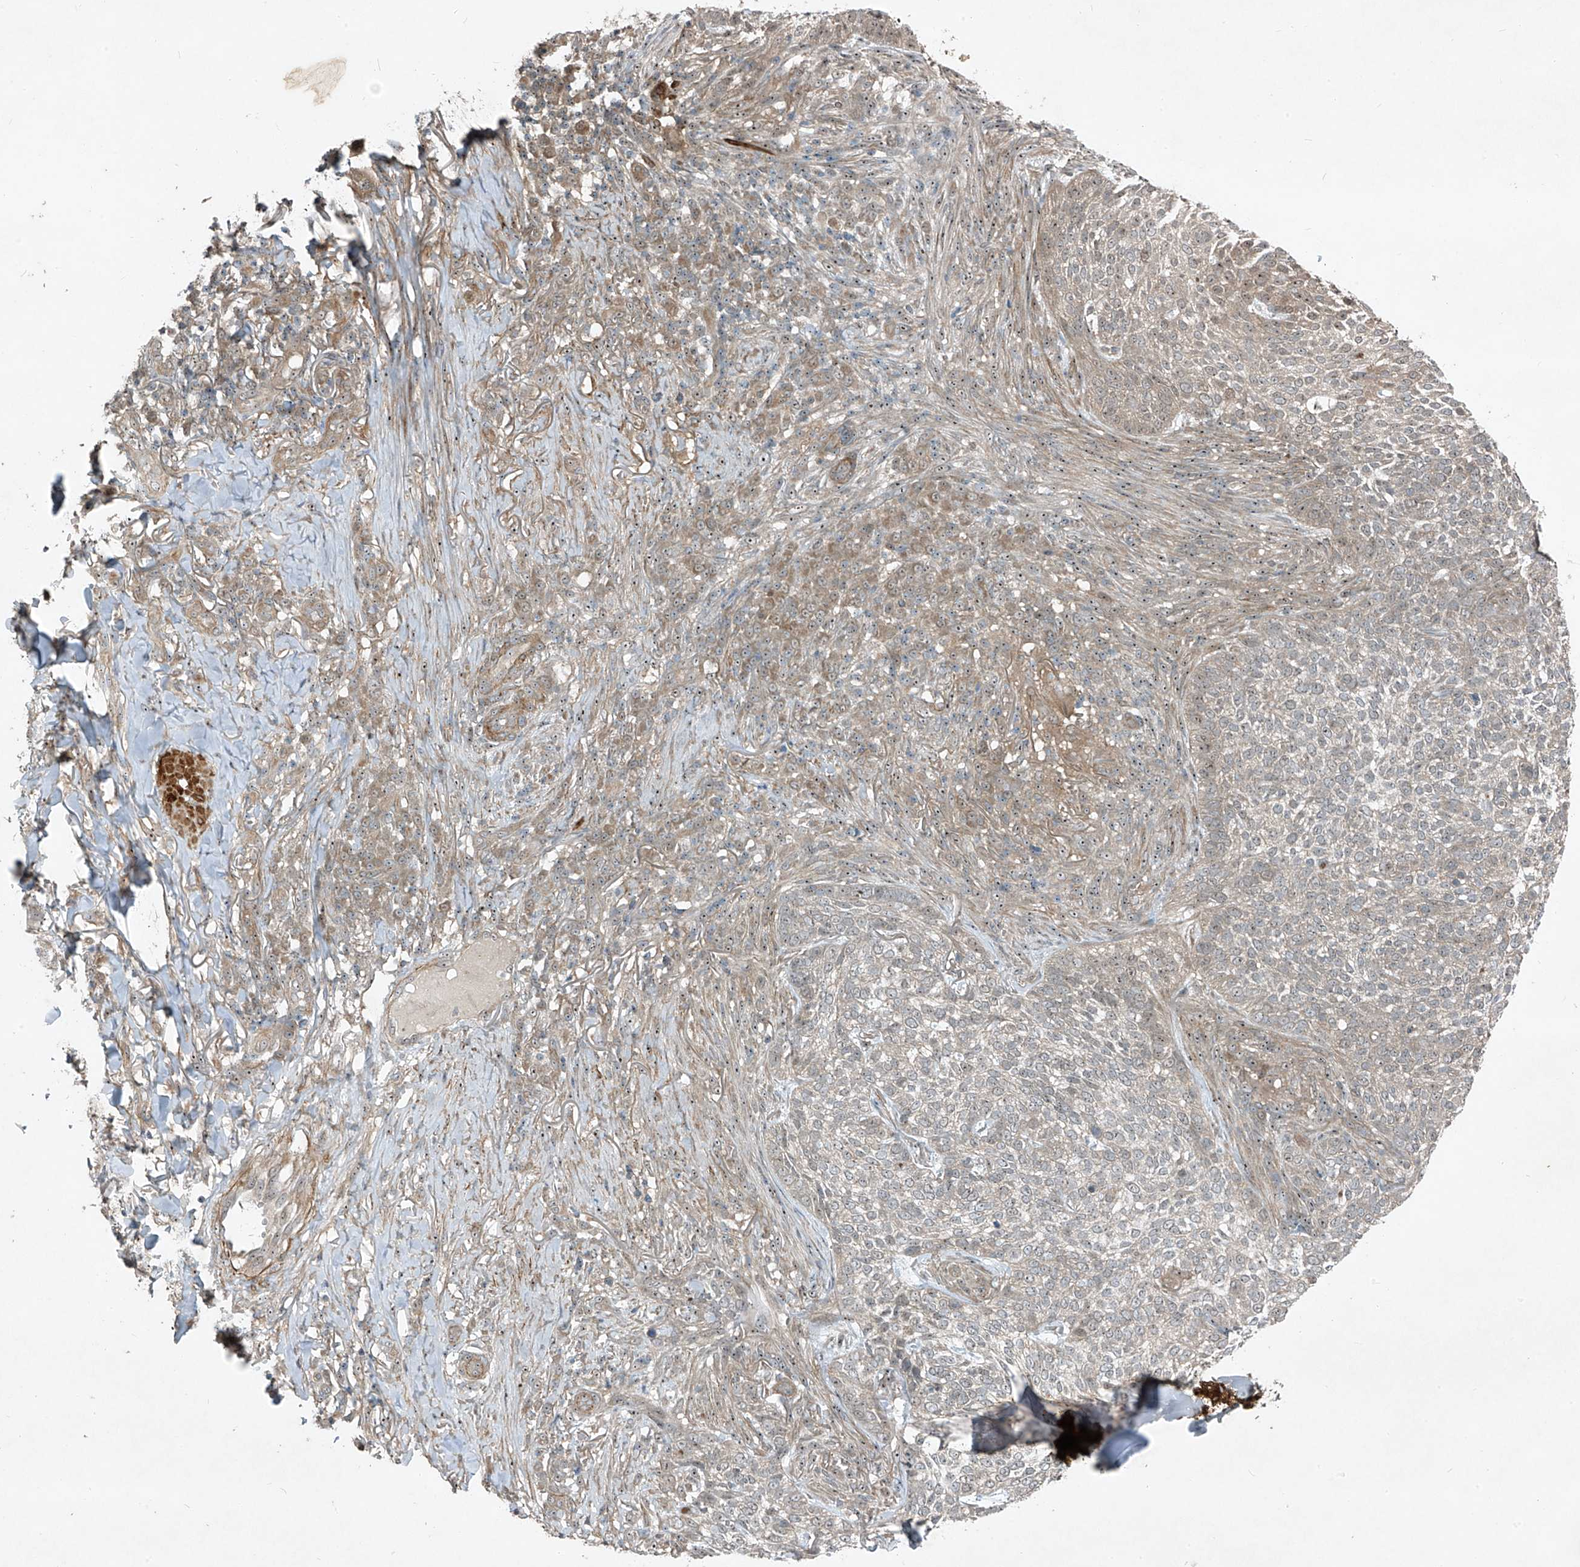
{"staining": {"intensity": "weak", "quantity": "25%-75%", "location": "cytoplasmic/membranous,nuclear"}, "tissue": "skin cancer", "cell_type": "Tumor cells", "image_type": "cancer", "snomed": [{"axis": "morphology", "description": "Basal cell carcinoma"}, {"axis": "topography", "description": "Skin"}], "caption": "Immunohistochemical staining of skin basal cell carcinoma shows low levels of weak cytoplasmic/membranous and nuclear staining in about 25%-75% of tumor cells.", "gene": "PPCS", "patient": {"sex": "female", "age": 64}}